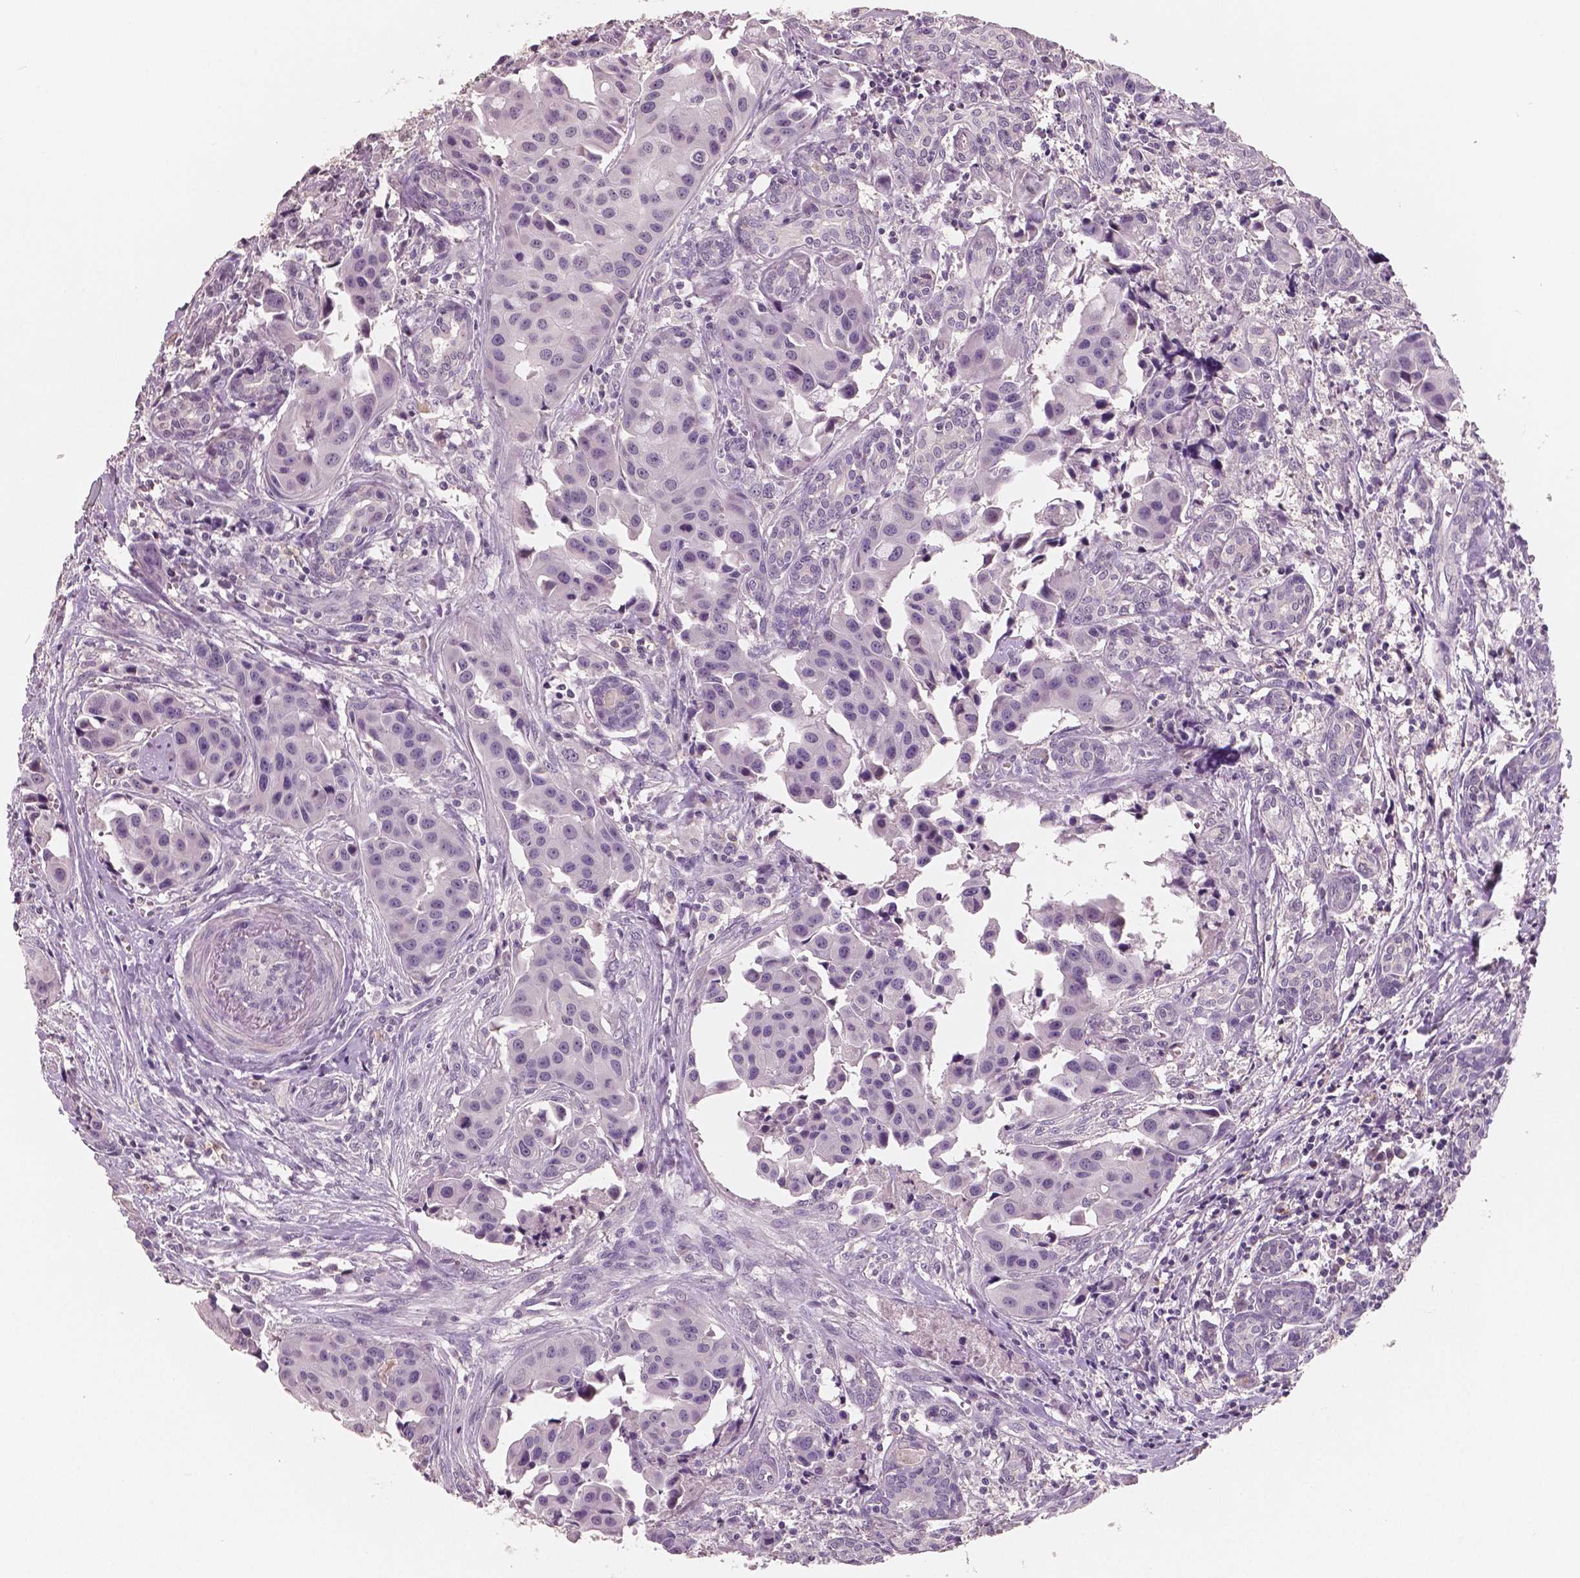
{"staining": {"intensity": "negative", "quantity": "none", "location": "none"}, "tissue": "head and neck cancer", "cell_type": "Tumor cells", "image_type": "cancer", "snomed": [{"axis": "morphology", "description": "Adenocarcinoma, NOS"}, {"axis": "topography", "description": "Head-Neck"}], "caption": "A photomicrograph of human adenocarcinoma (head and neck) is negative for staining in tumor cells.", "gene": "KIT", "patient": {"sex": "male", "age": 76}}